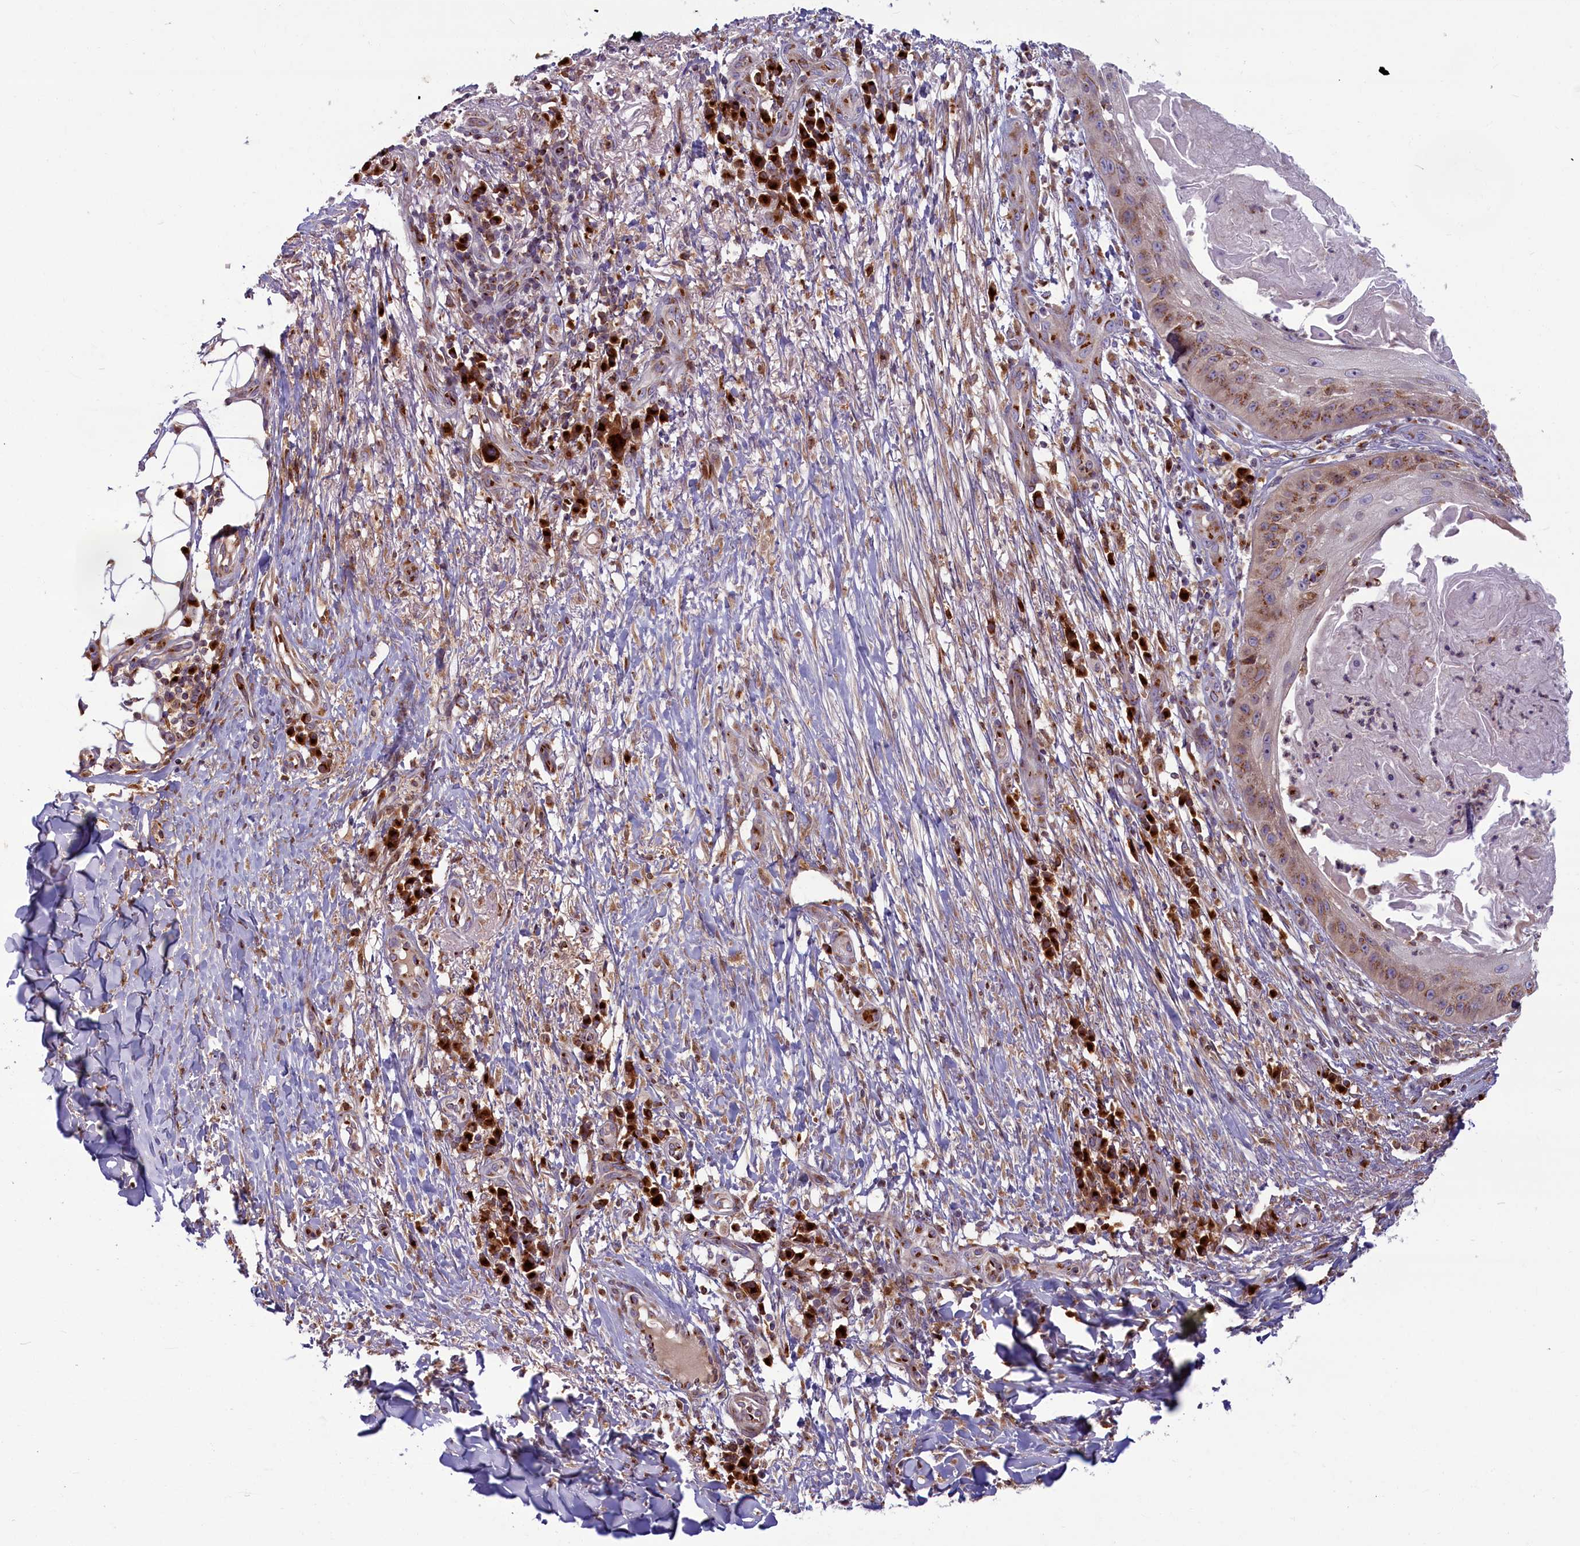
{"staining": {"intensity": "moderate", "quantity": ">75%", "location": "cytoplasmic/membranous"}, "tissue": "skin cancer", "cell_type": "Tumor cells", "image_type": "cancer", "snomed": [{"axis": "morphology", "description": "Squamous cell carcinoma, NOS"}, {"axis": "topography", "description": "Skin"}], "caption": "Human skin squamous cell carcinoma stained with a protein marker shows moderate staining in tumor cells.", "gene": "BLVRB", "patient": {"sex": "male", "age": 70}}